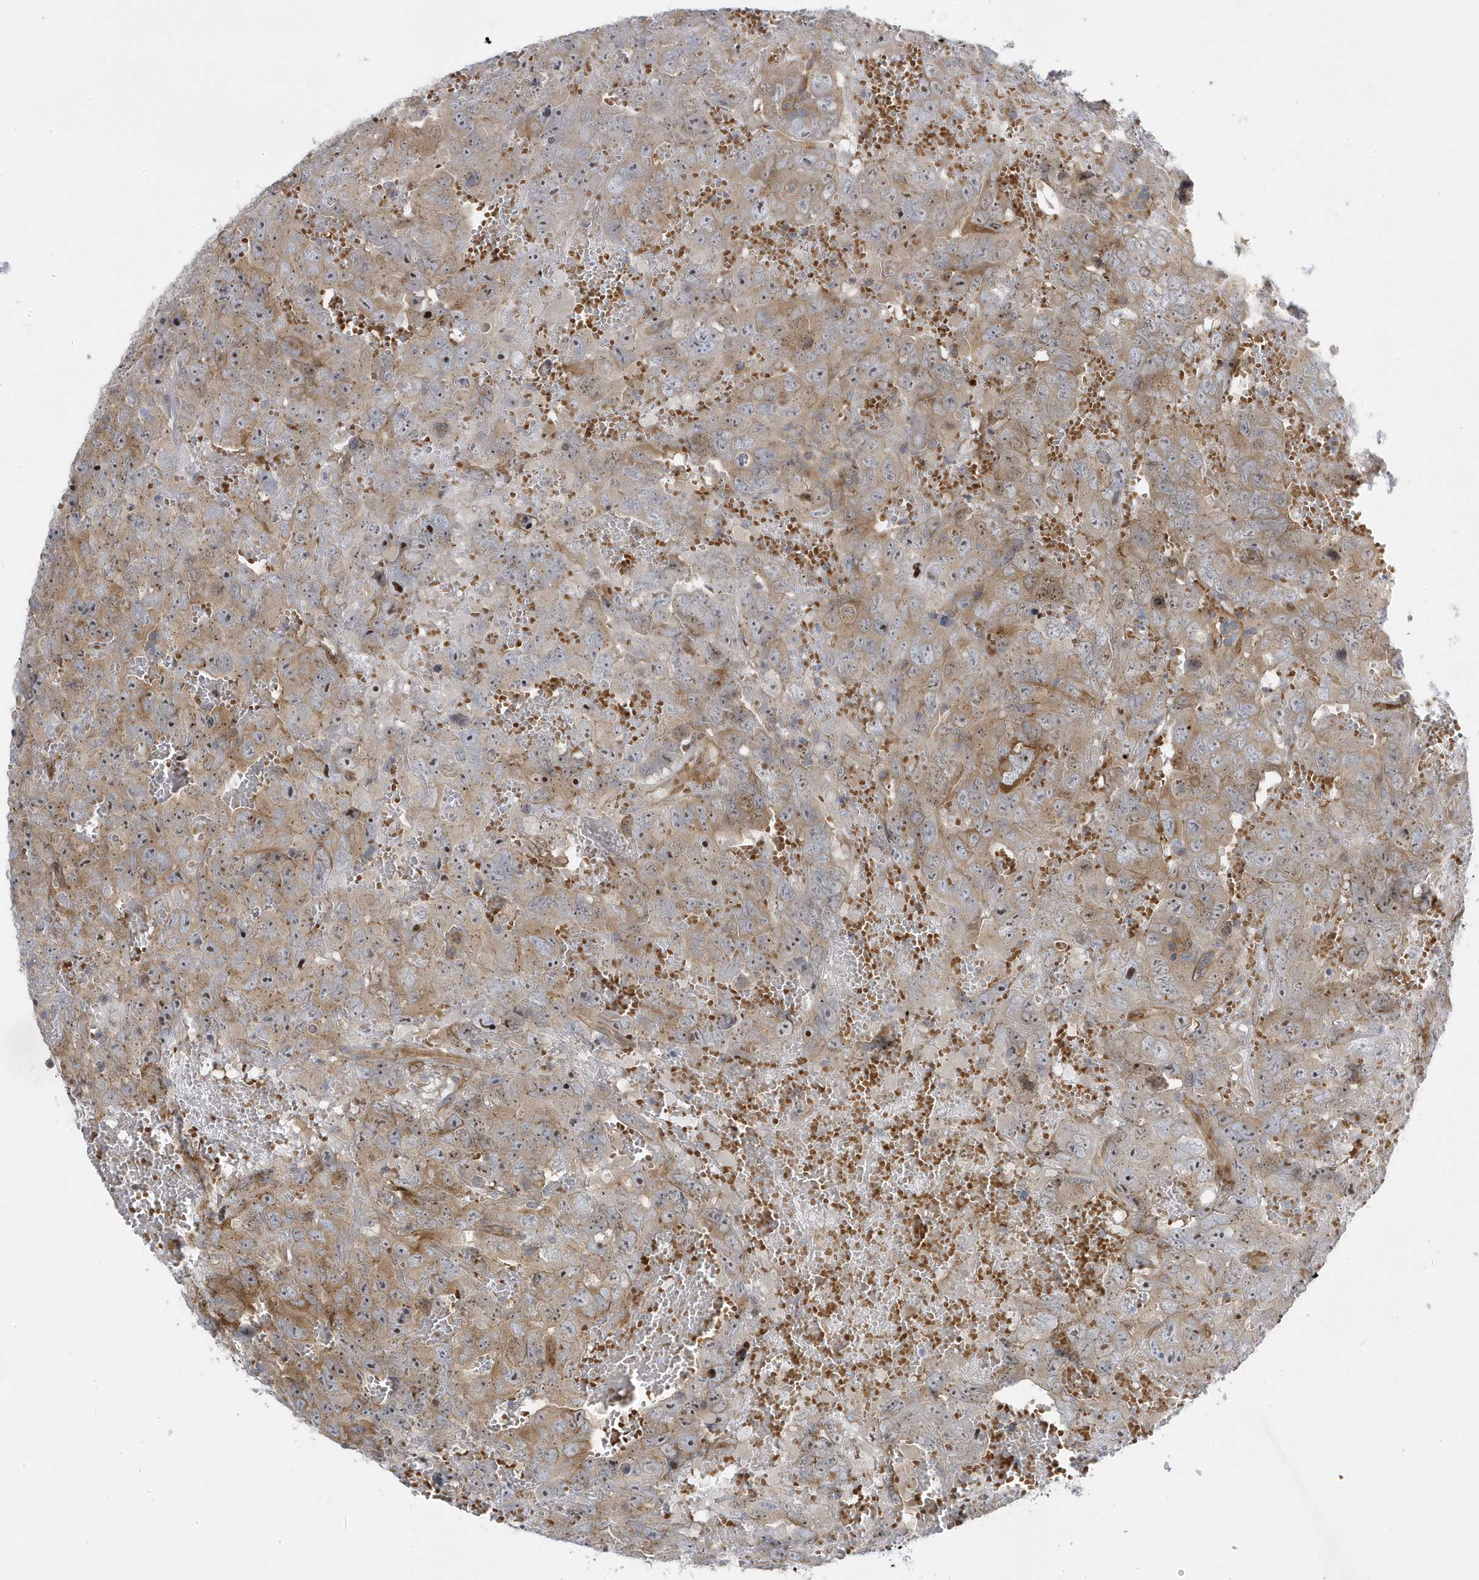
{"staining": {"intensity": "moderate", "quantity": ">75%", "location": "cytoplasmic/membranous,nuclear"}, "tissue": "testis cancer", "cell_type": "Tumor cells", "image_type": "cancer", "snomed": [{"axis": "morphology", "description": "Carcinoma, Embryonal, NOS"}, {"axis": "topography", "description": "Testis"}], "caption": "Brown immunohistochemical staining in human testis cancer reveals moderate cytoplasmic/membranous and nuclear staining in about >75% of tumor cells.", "gene": "MAP7D3", "patient": {"sex": "male", "age": 45}}